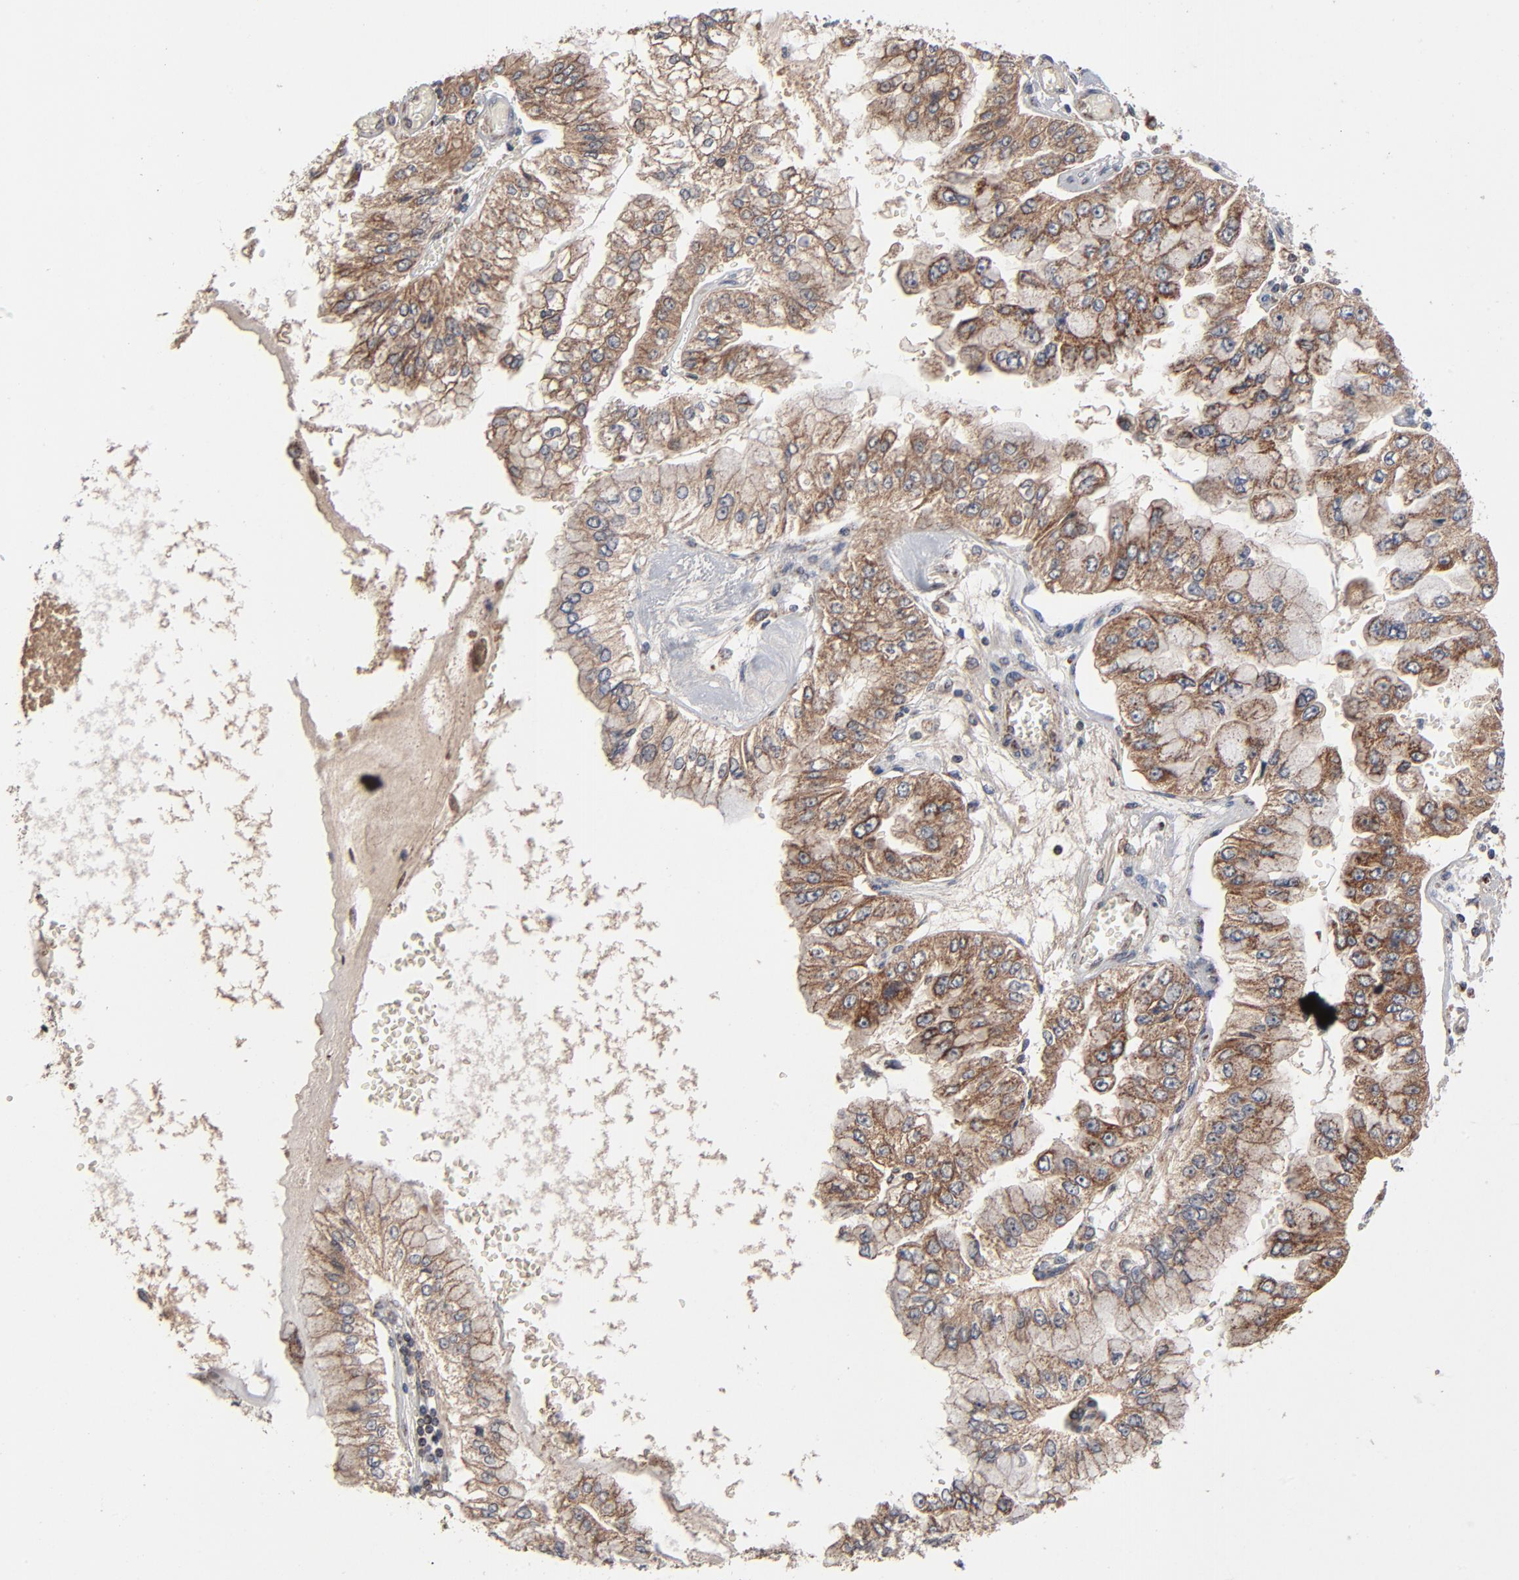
{"staining": {"intensity": "strong", "quantity": ">75%", "location": "cytoplasmic/membranous"}, "tissue": "liver cancer", "cell_type": "Tumor cells", "image_type": "cancer", "snomed": [{"axis": "morphology", "description": "Cholangiocarcinoma"}, {"axis": "topography", "description": "Liver"}], "caption": "Liver cancer tissue reveals strong cytoplasmic/membranous expression in approximately >75% of tumor cells (IHC, brightfield microscopy, high magnification).", "gene": "ABLIM3", "patient": {"sex": "female", "age": 79}}